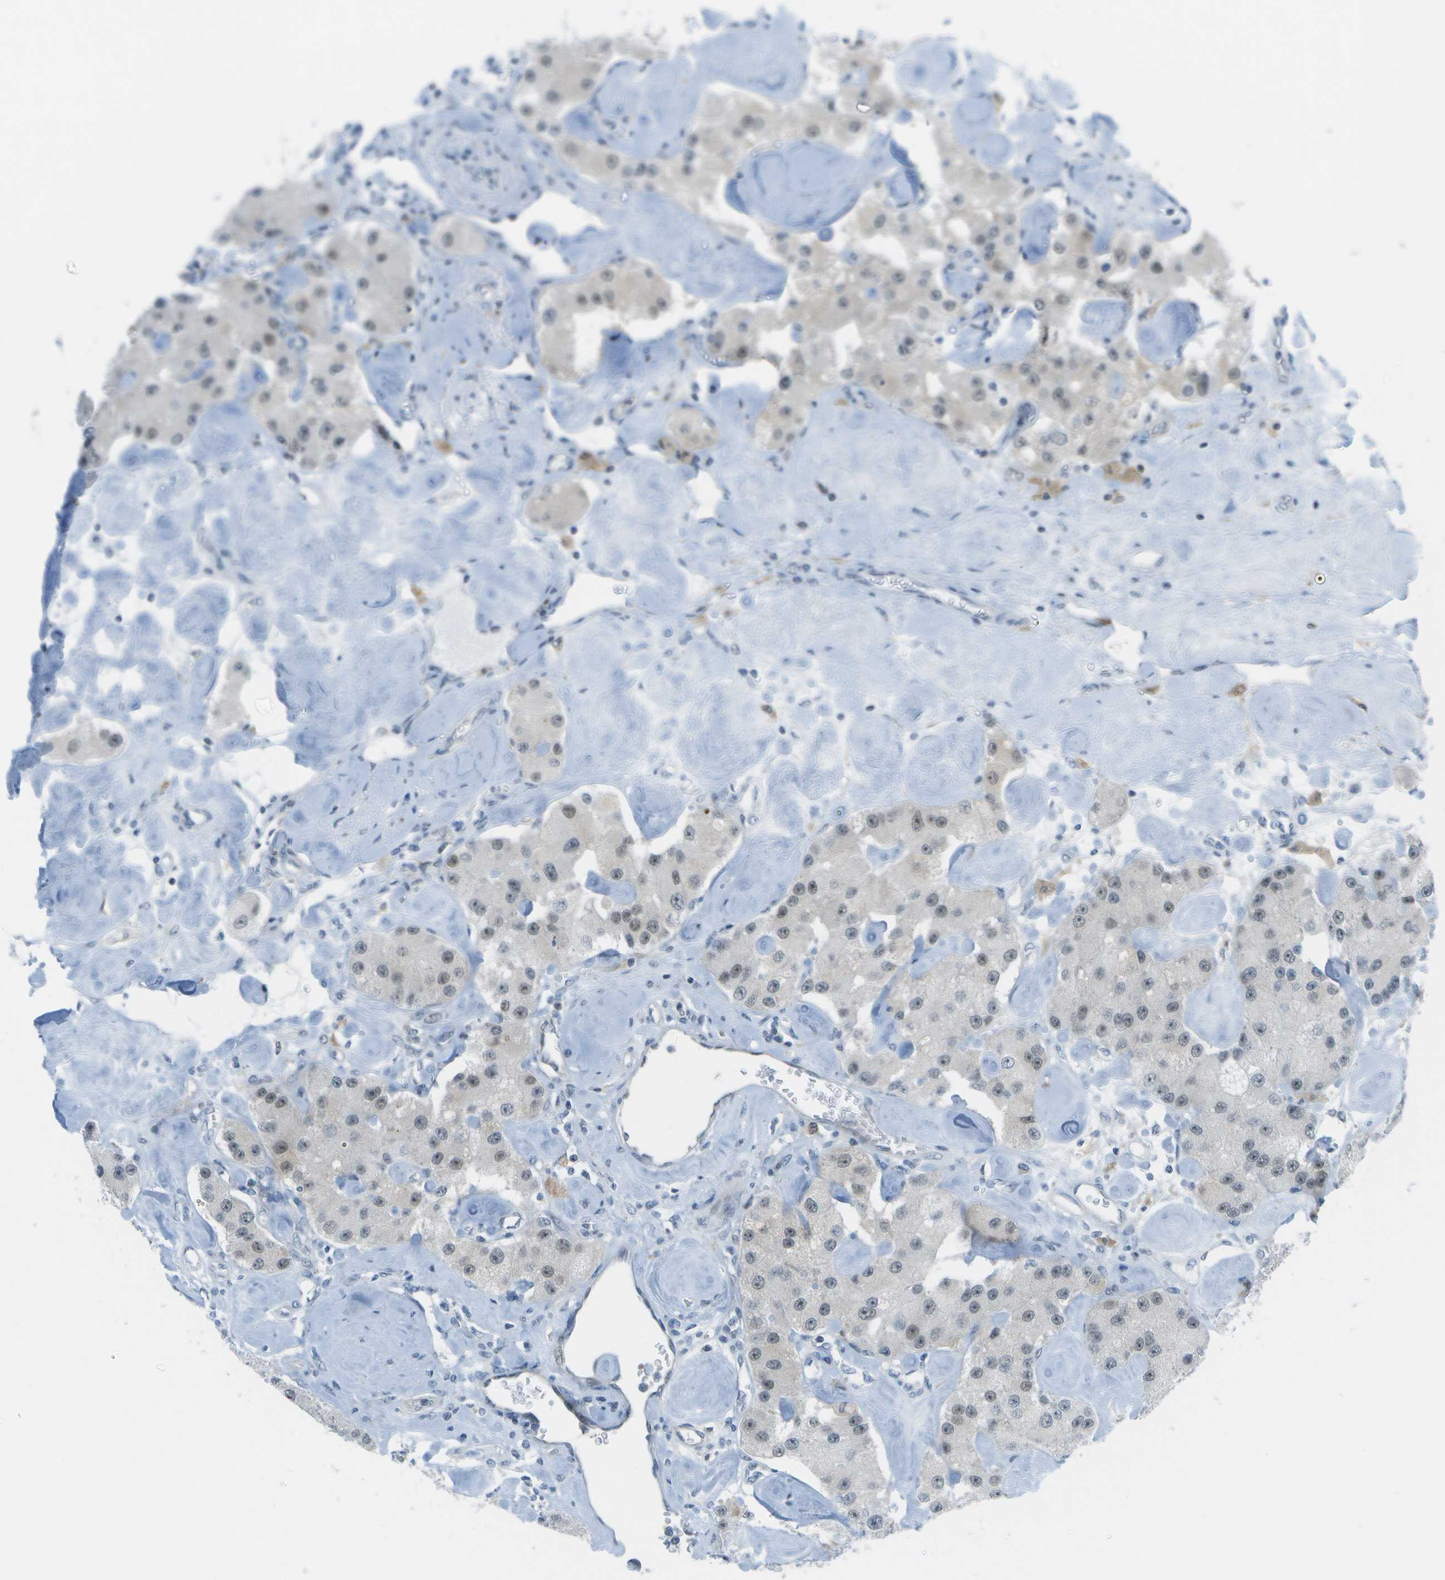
{"staining": {"intensity": "weak", "quantity": "<25%", "location": "nuclear"}, "tissue": "carcinoid", "cell_type": "Tumor cells", "image_type": "cancer", "snomed": [{"axis": "morphology", "description": "Carcinoid, malignant, NOS"}, {"axis": "topography", "description": "Pancreas"}], "caption": "A photomicrograph of human carcinoid is negative for staining in tumor cells.", "gene": "PITHD1", "patient": {"sex": "male", "age": 41}}